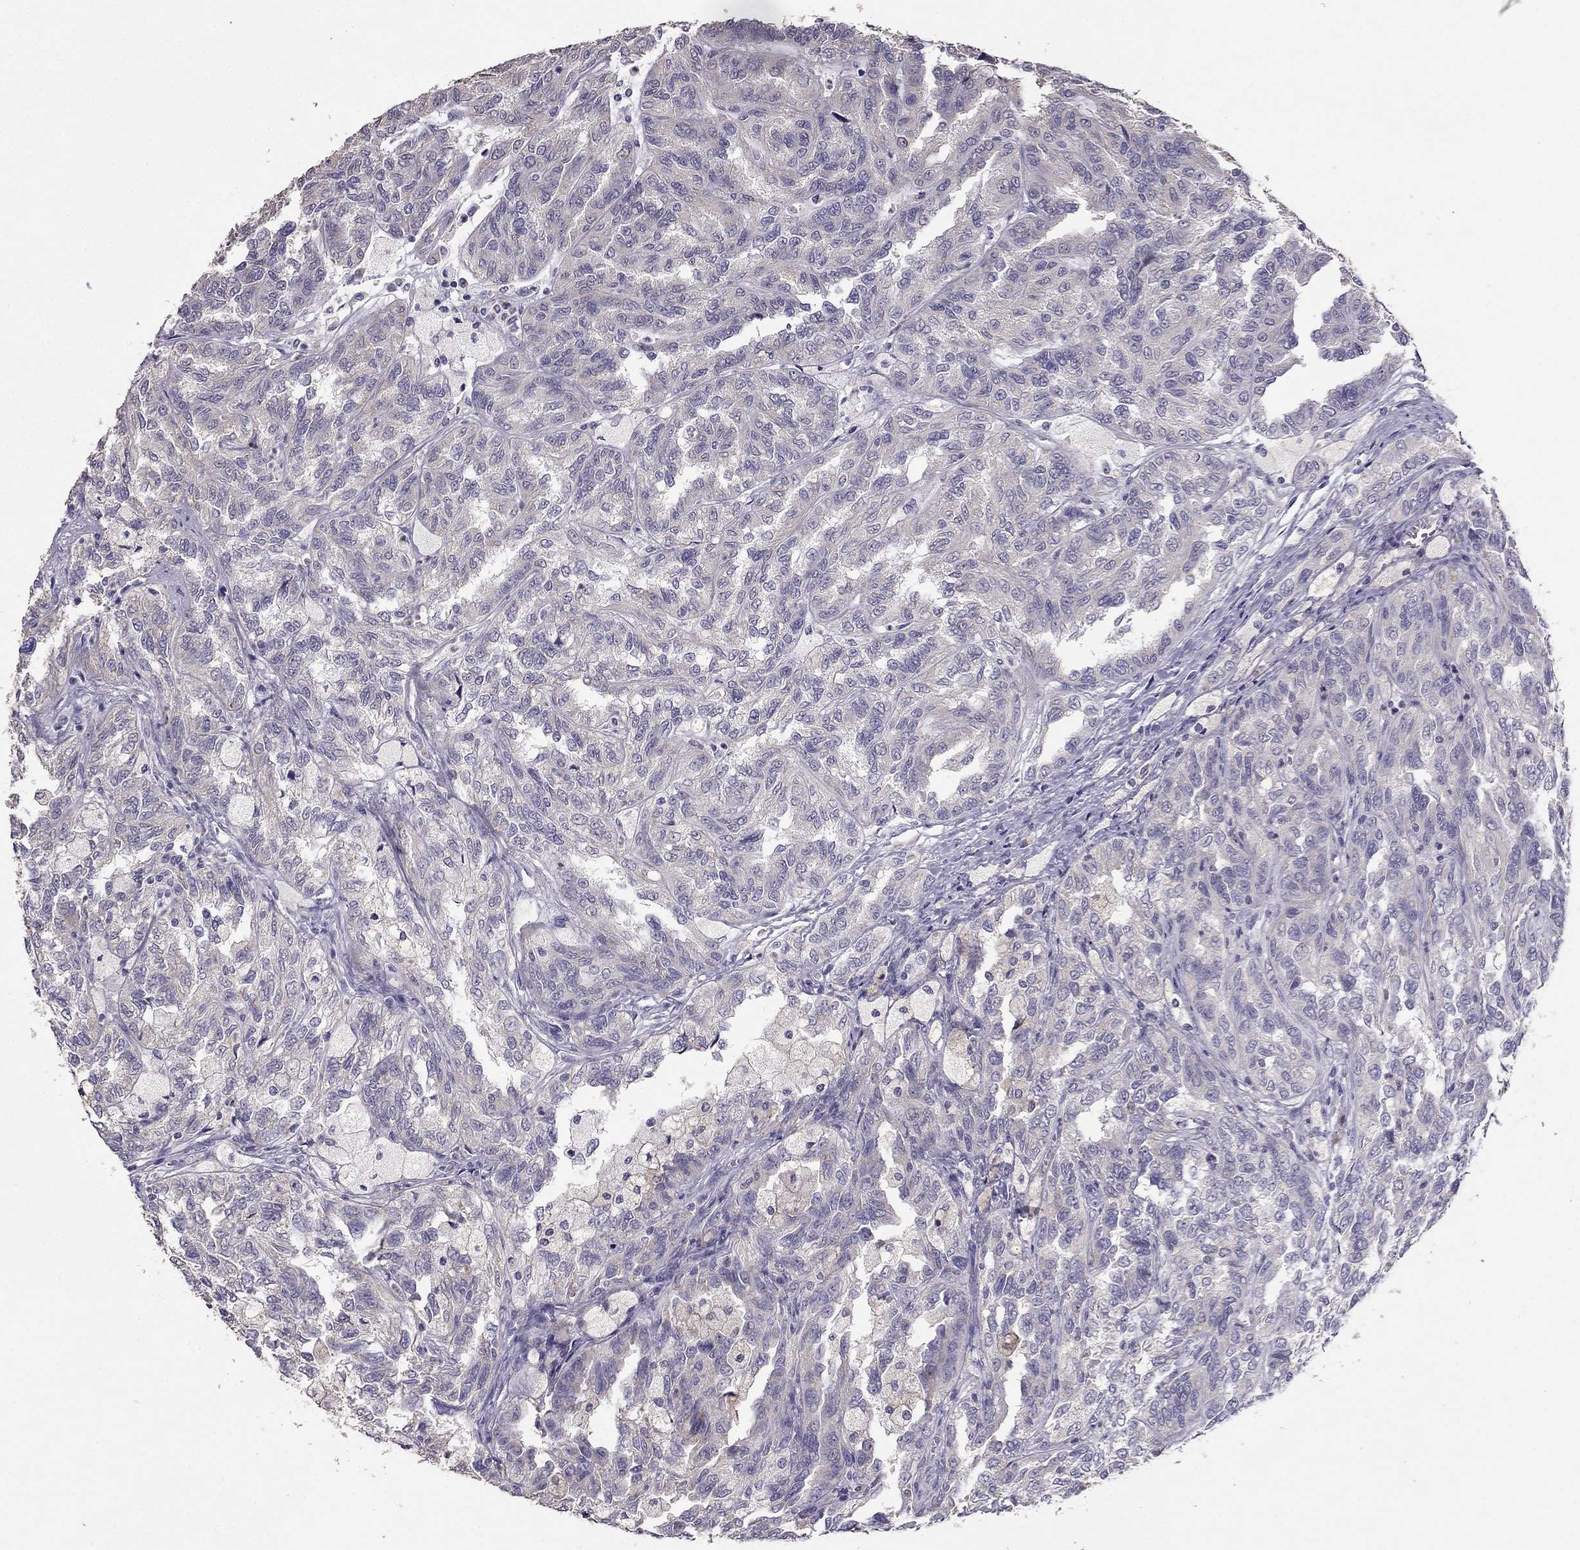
{"staining": {"intensity": "negative", "quantity": "none", "location": "none"}, "tissue": "renal cancer", "cell_type": "Tumor cells", "image_type": "cancer", "snomed": [{"axis": "morphology", "description": "Adenocarcinoma, NOS"}, {"axis": "topography", "description": "Kidney"}], "caption": "Renal cancer (adenocarcinoma) was stained to show a protein in brown. There is no significant positivity in tumor cells.", "gene": "CDH9", "patient": {"sex": "male", "age": 79}}